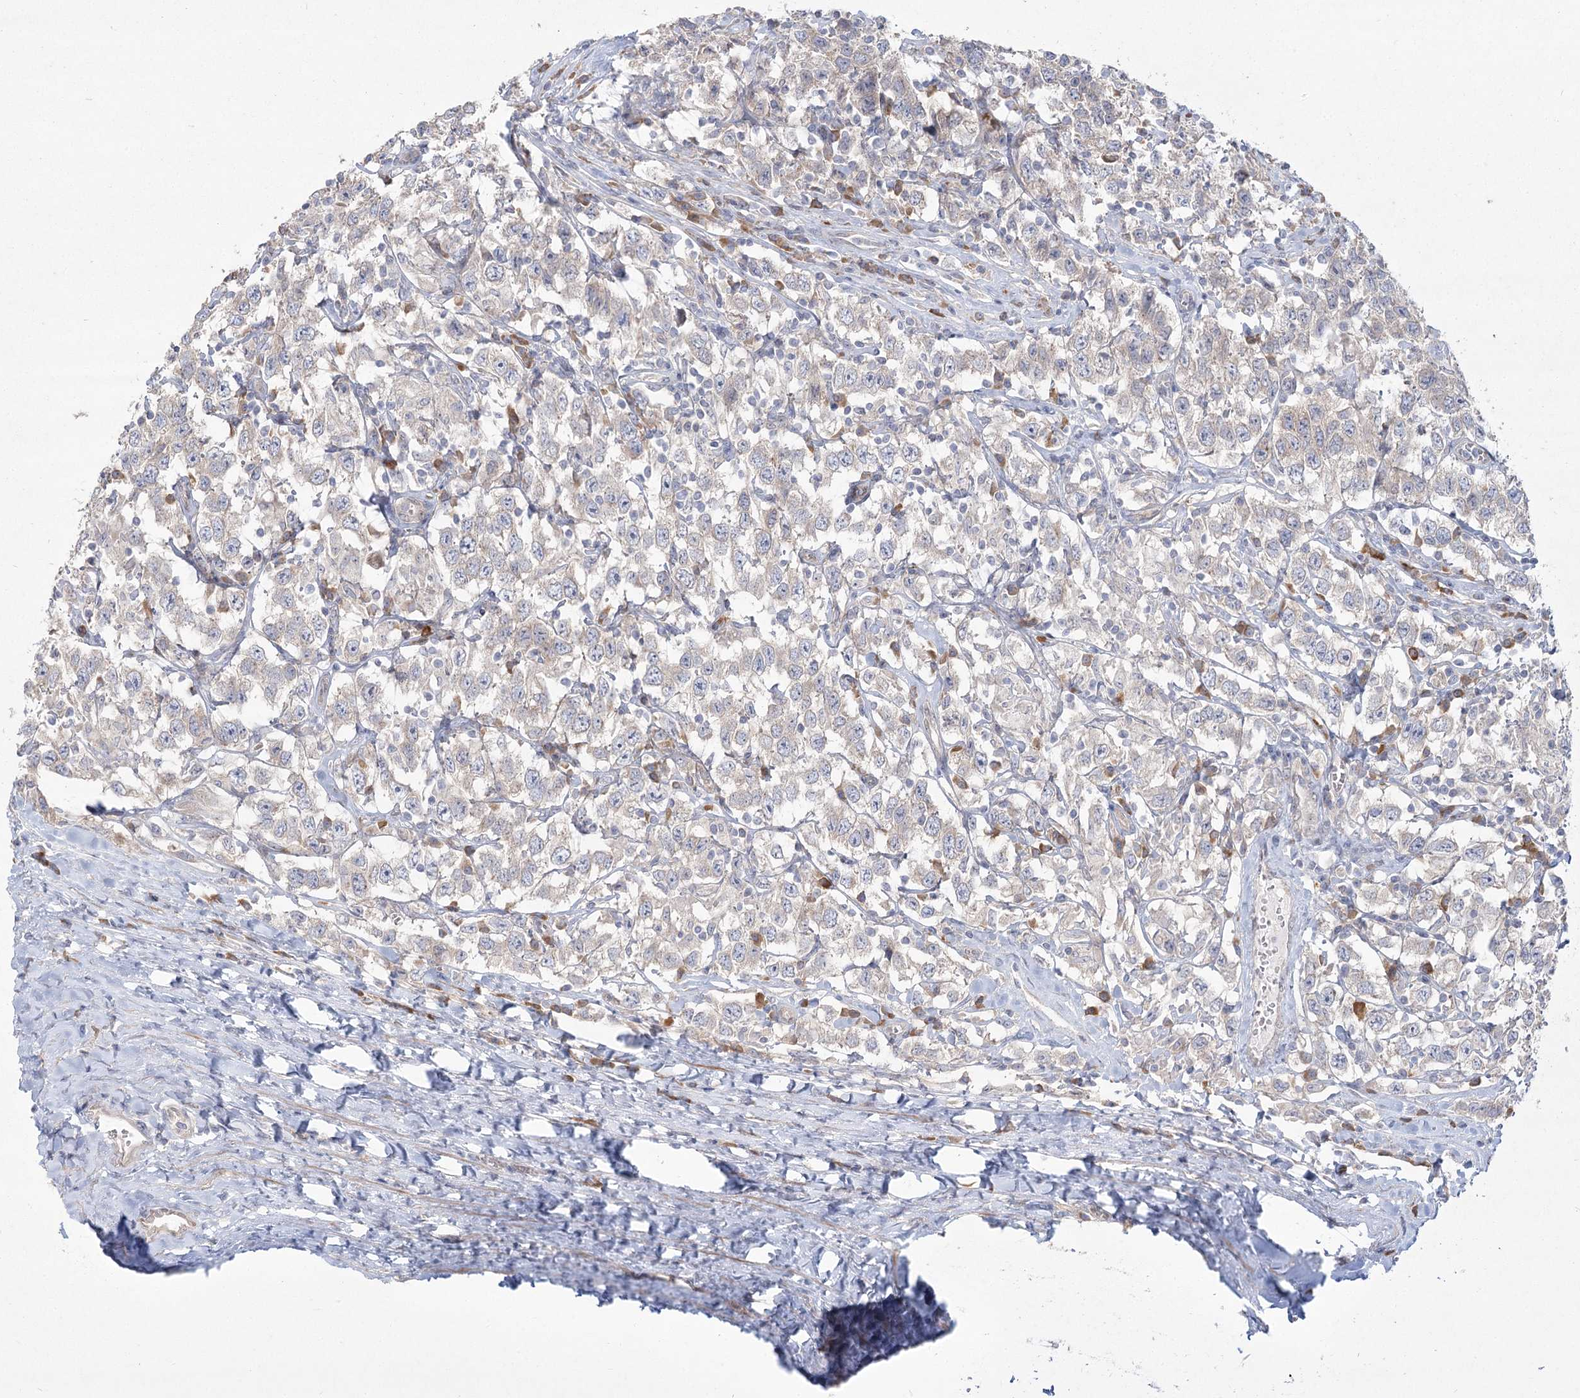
{"staining": {"intensity": "negative", "quantity": "none", "location": "none"}, "tissue": "testis cancer", "cell_type": "Tumor cells", "image_type": "cancer", "snomed": [{"axis": "morphology", "description": "Seminoma, NOS"}, {"axis": "topography", "description": "Testis"}], "caption": "Immunohistochemical staining of human seminoma (testis) displays no significant staining in tumor cells.", "gene": "CAMTA1", "patient": {"sex": "male", "age": 41}}